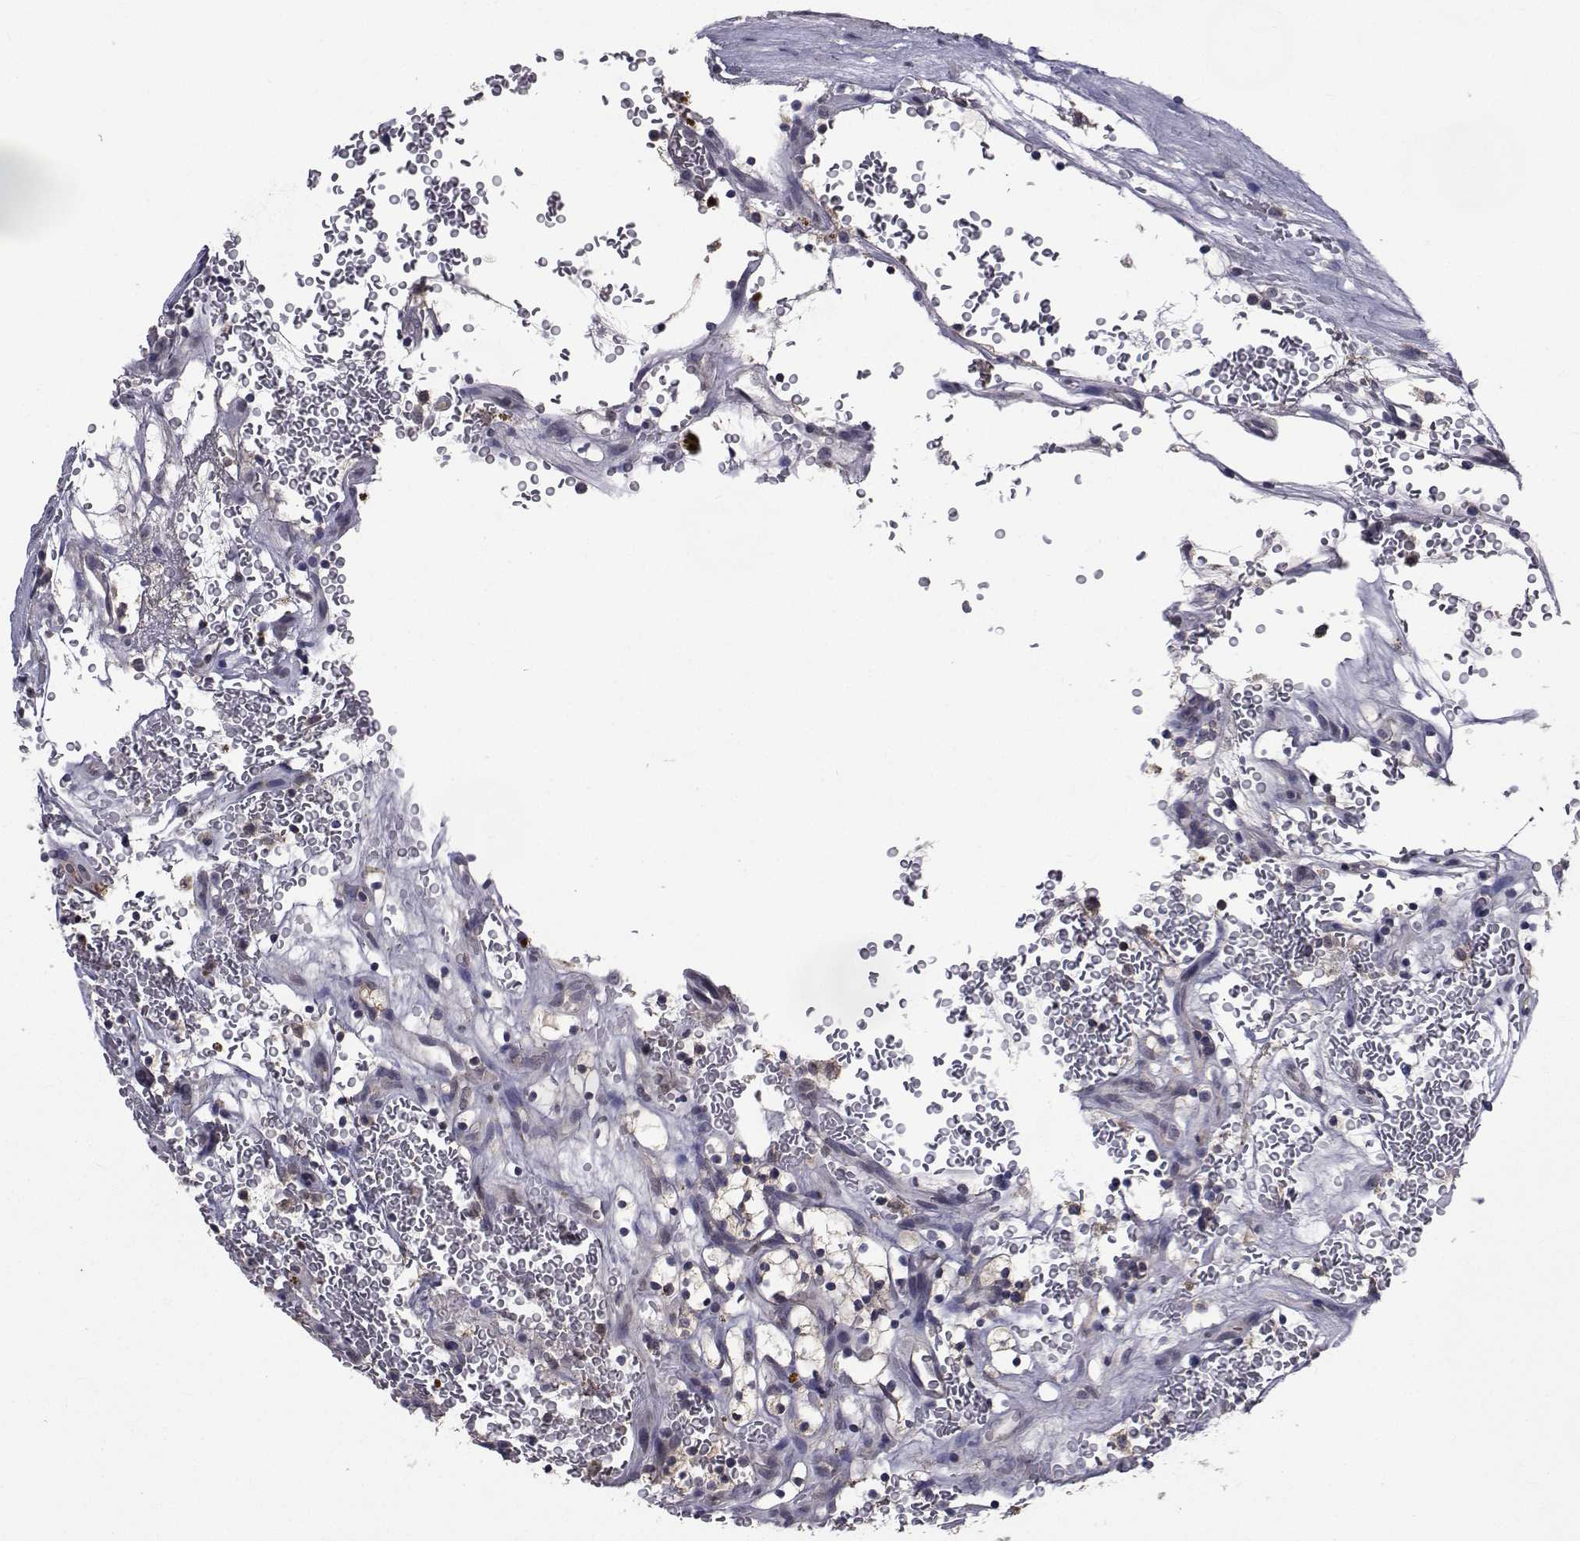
{"staining": {"intensity": "negative", "quantity": "none", "location": "none"}, "tissue": "renal cancer", "cell_type": "Tumor cells", "image_type": "cancer", "snomed": [{"axis": "morphology", "description": "Adenocarcinoma, NOS"}, {"axis": "topography", "description": "Kidney"}], "caption": "Immunohistochemical staining of adenocarcinoma (renal) shows no significant positivity in tumor cells. Nuclei are stained in blue.", "gene": "CYP2S1", "patient": {"sex": "female", "age": 64}}